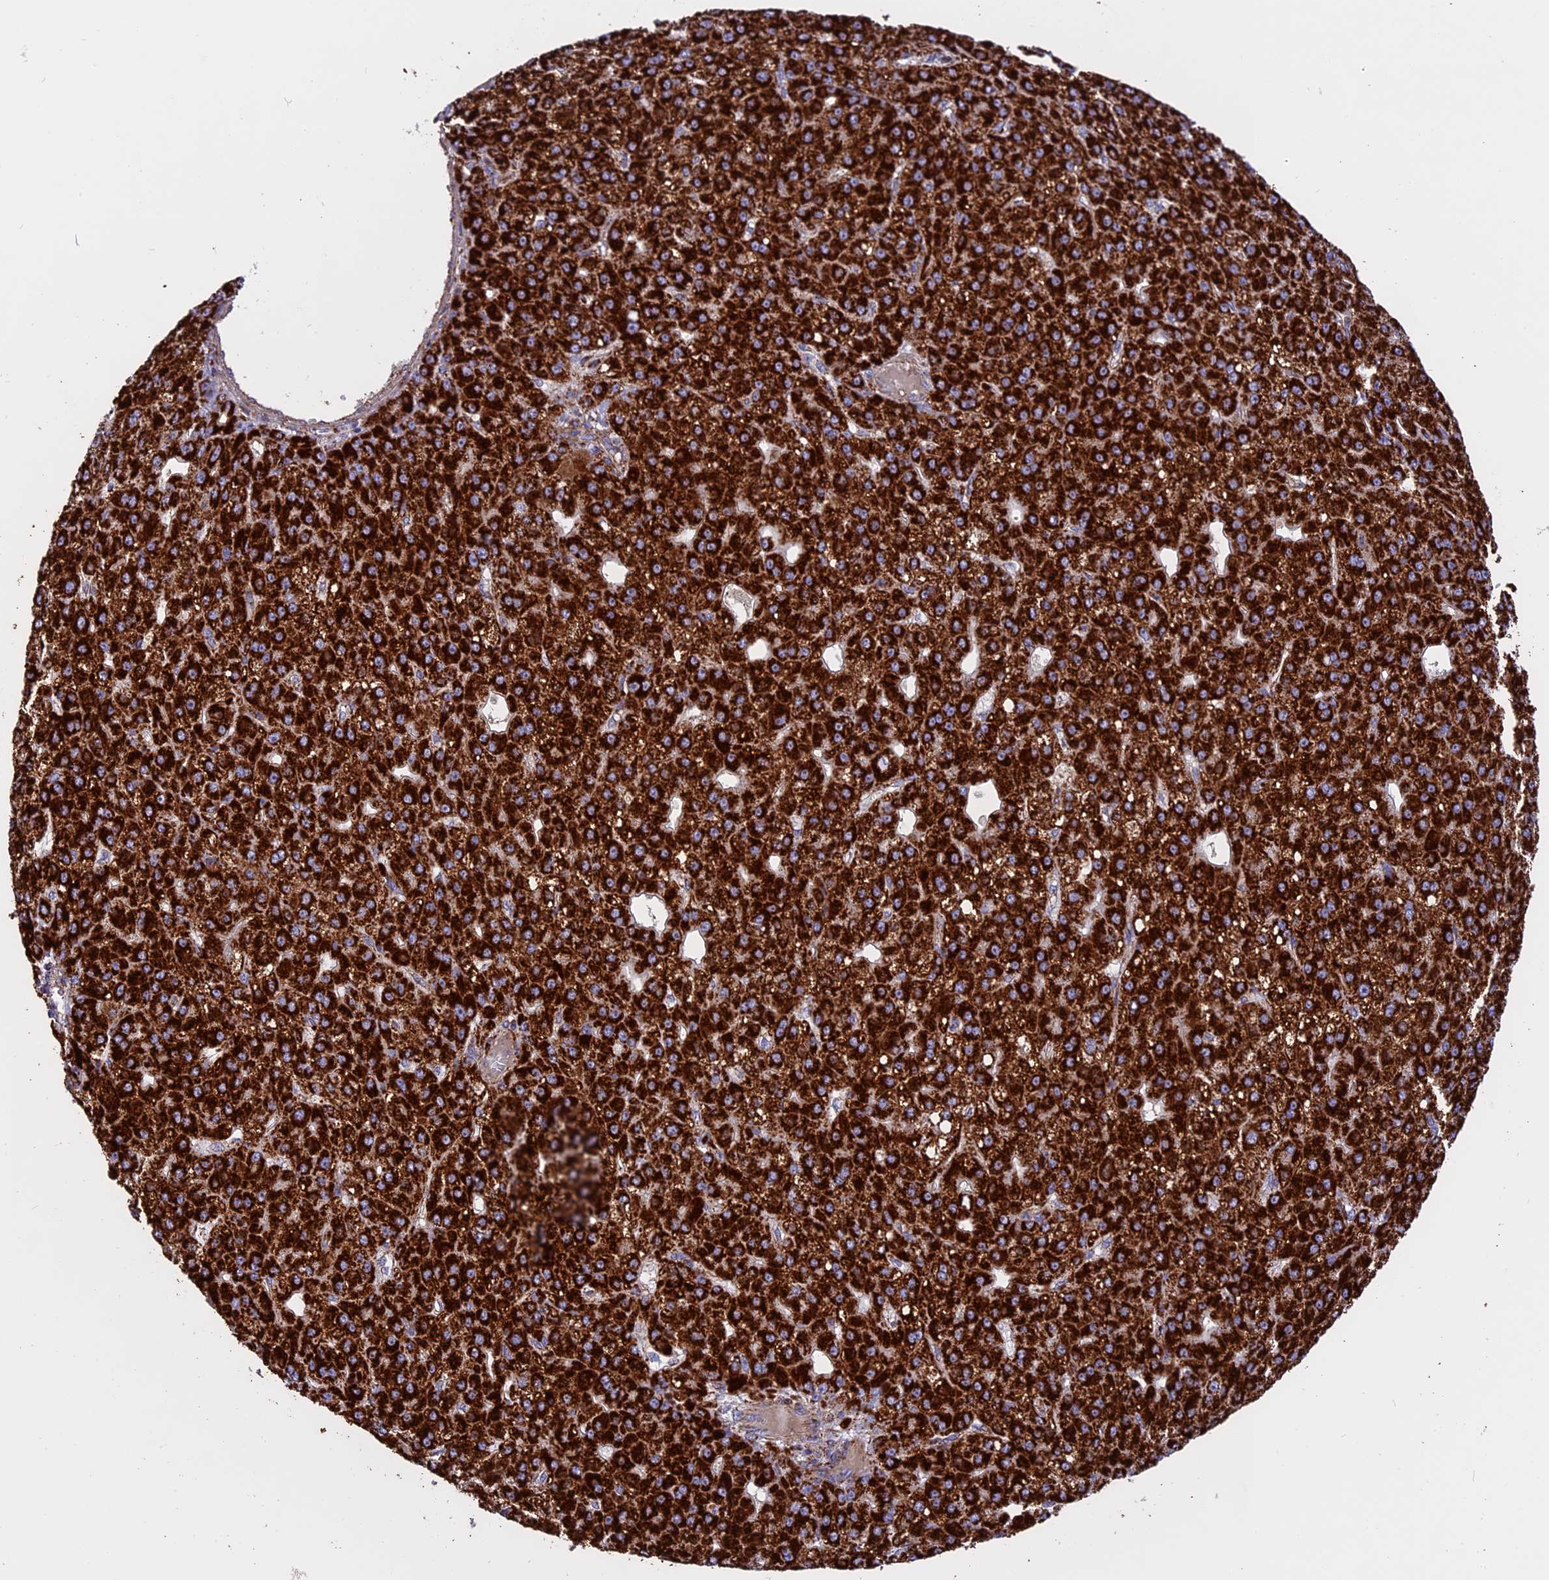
{"staining": {"intensity": "strong", "quantity": ">75%", "location": "cytoplasmic/membranous"}, "tissue": "liver cancer", "cell_type": "Tumor cells", "image_type": "cancer", "snomed": [{"axis": "morphology", "description": "Carcinoma, Hepatocellular, NOS"}, {"axis": "topography", "description": "Liver"}], "caption": "High-power microscopy captured an immunohistochemistry (IHC) image of liver cancer (hepatocellular carcinoma), revealing strong cytoplasmic/membranous expression in about >75% of tumor cells.", "gene": "UQCRB", "patient": {"sex": "male", "age": 67}}